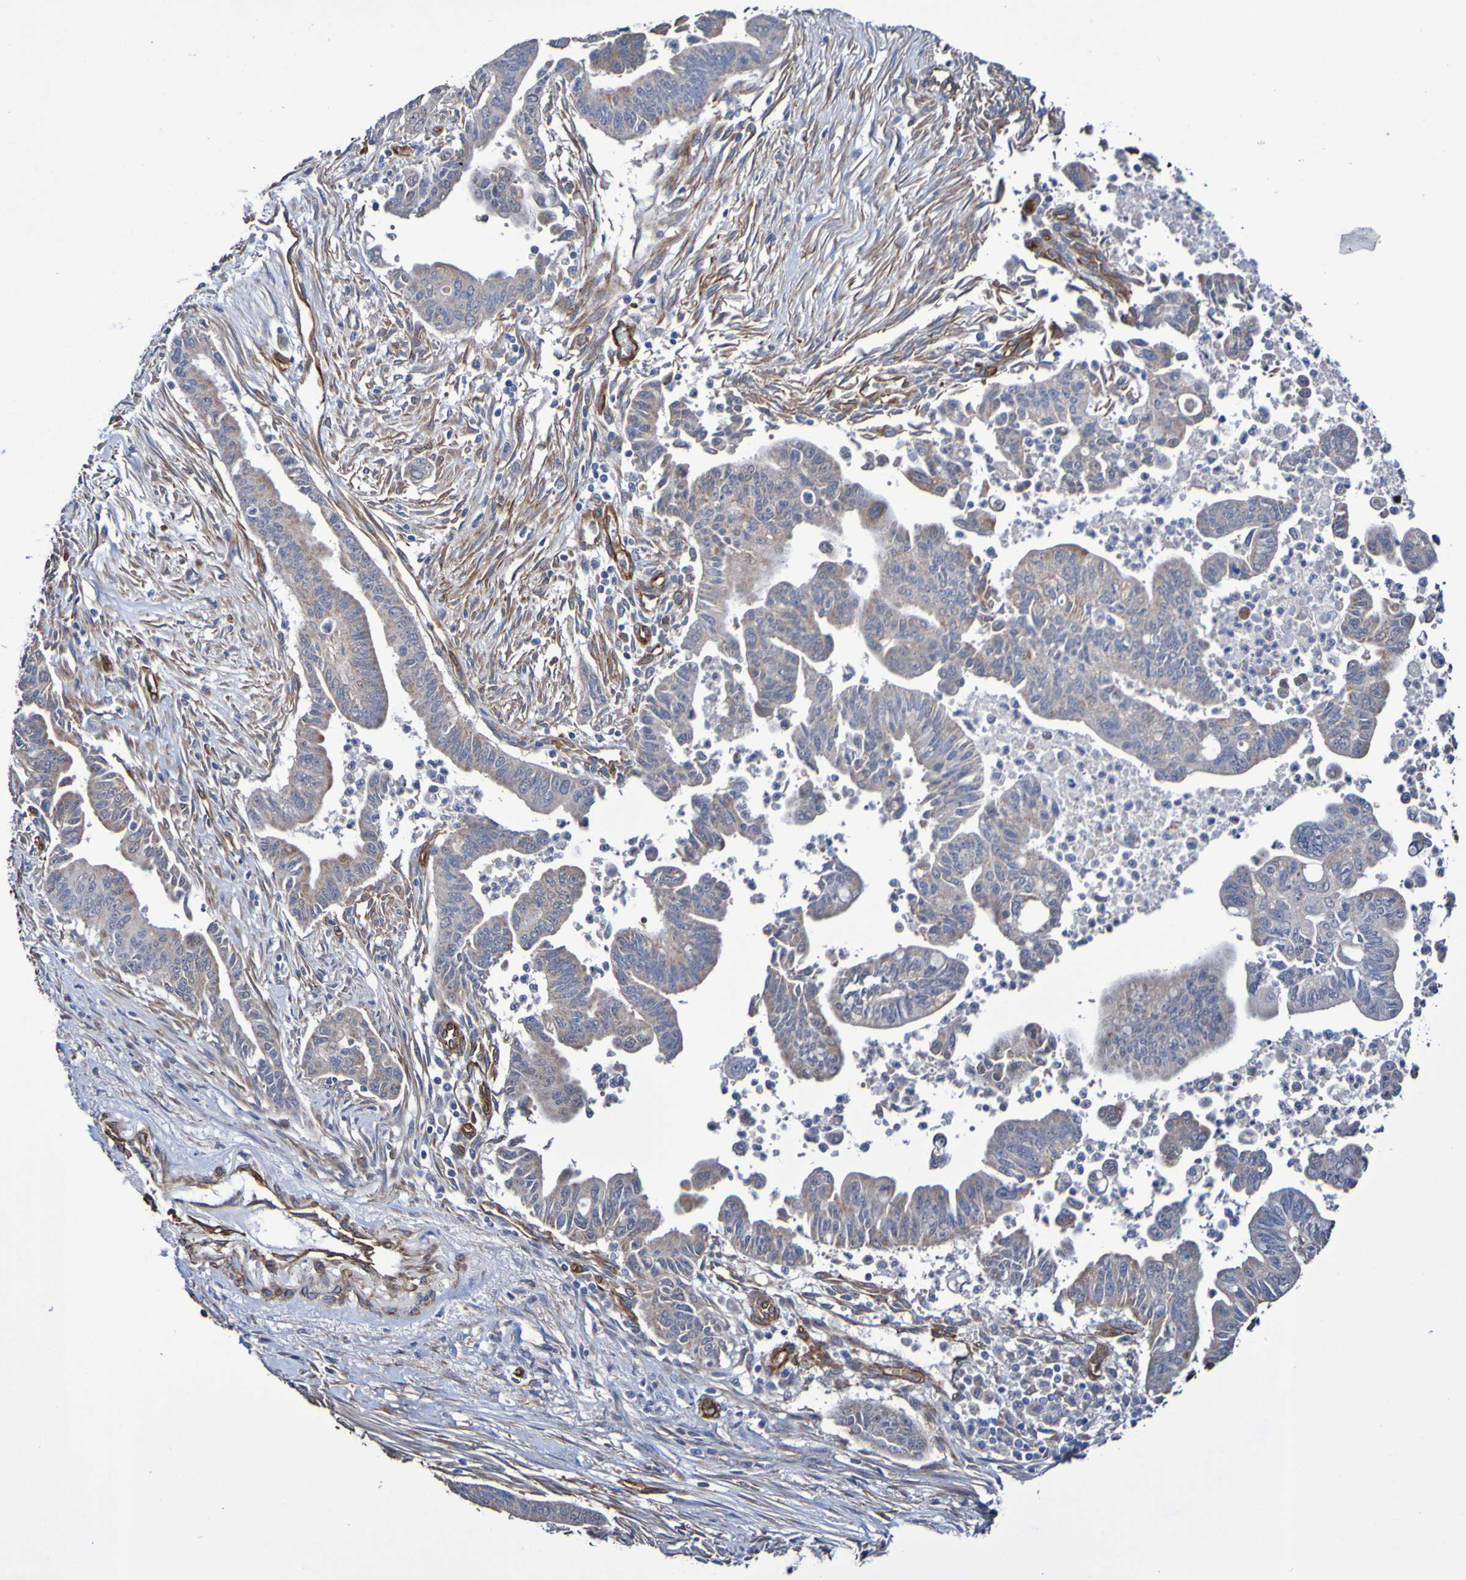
{"staining": {"intensity": "weak", "quantity": "25%-75%", "location": "cytoplasmic/membranous"}, "tissue": "pancreatic cancer", "cell_type": "Tumor cells", "image_type": "cancer", "snomed": [{"axis": "morphology", "description": "Adenocarcinoma, NOS"}, {"axis": "topography", "description": "Pancreas"}], "caption": "Immunohistochemical staining of adenocarcinoma (pancreatic) displays low levels of weak cytoplasmic/membranous staining in about 25%-75% of tumor cells.", "gene": "ELMOD3", "patient": {"sex": "male", "age": 70}}